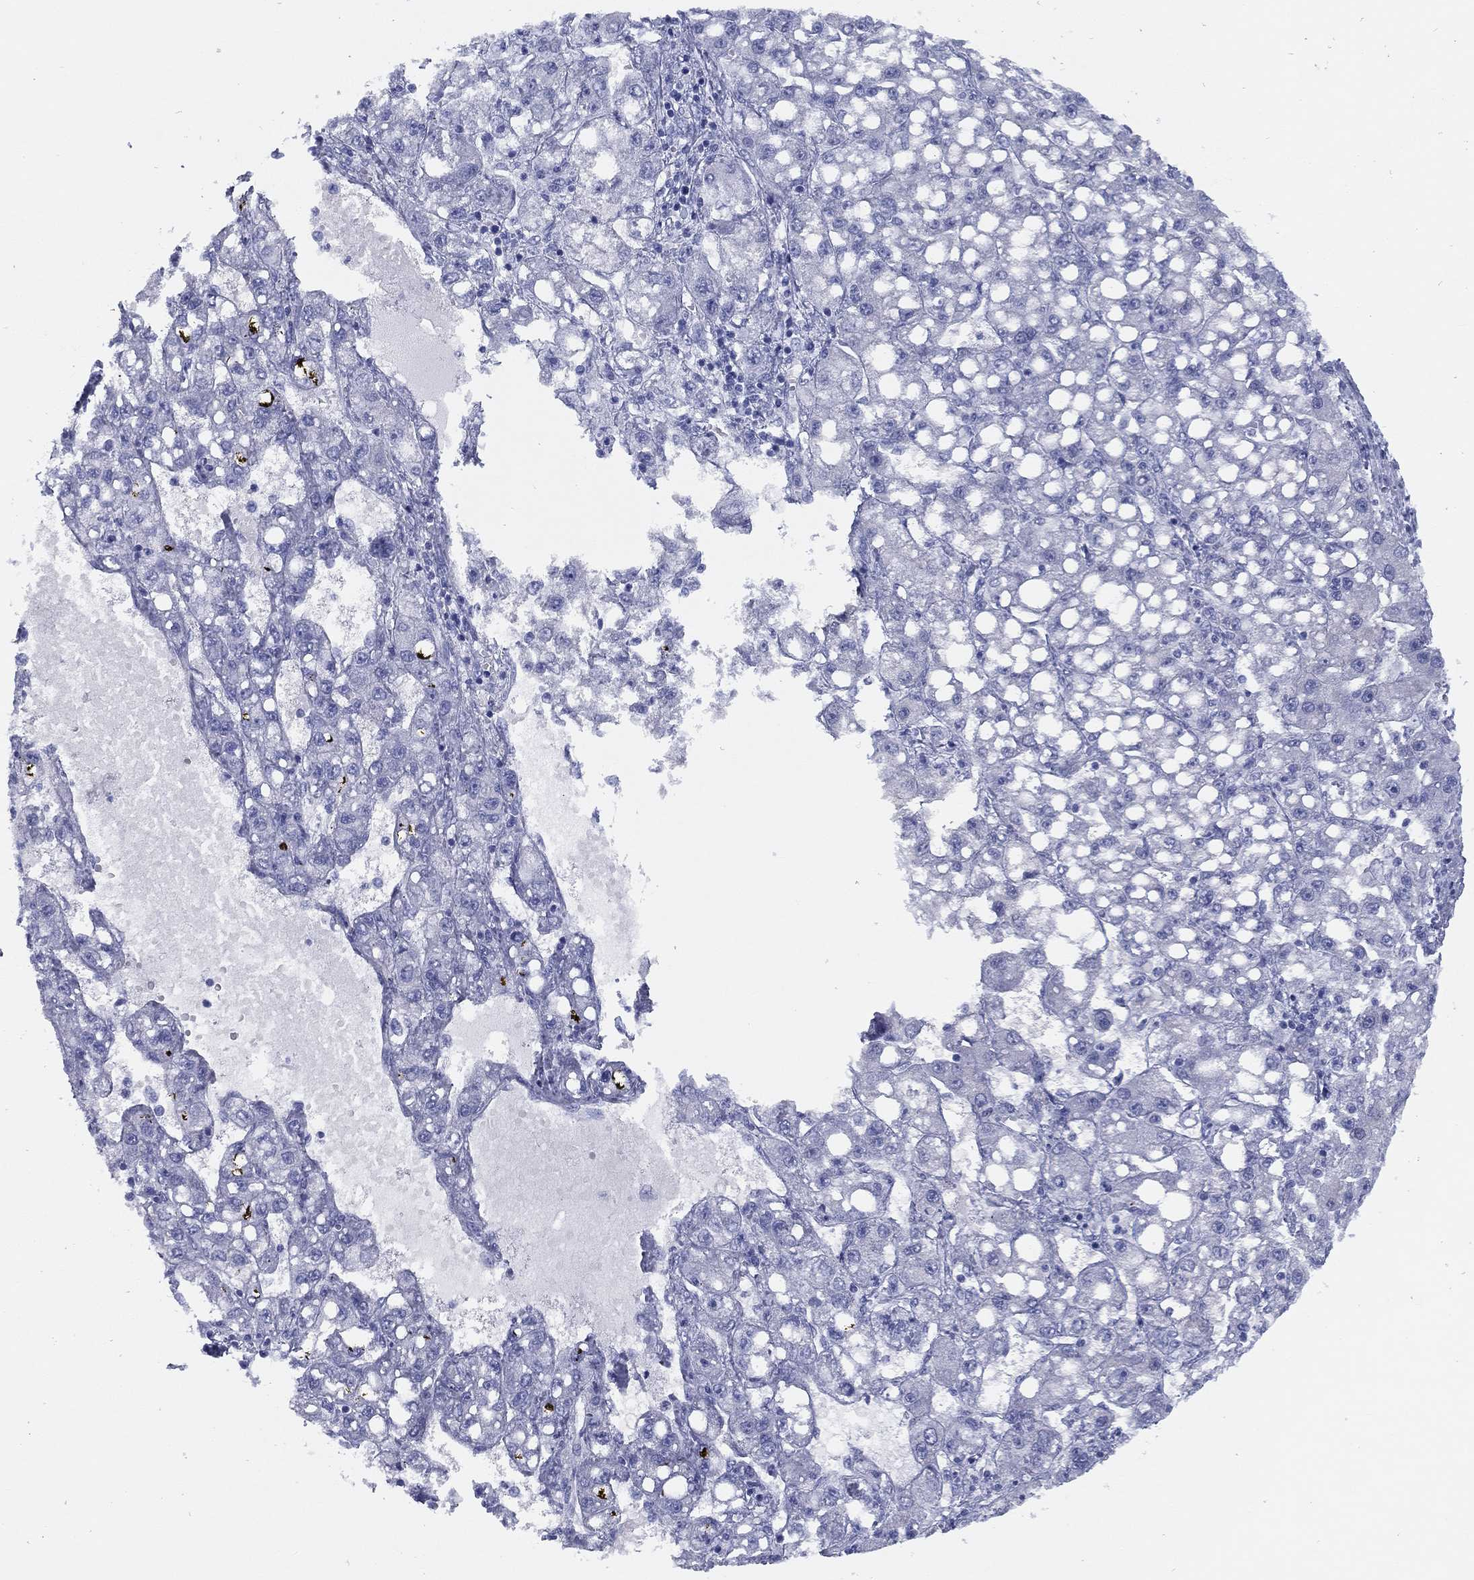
{"staining": {"intensity": "negative", "quantity": "none", "location": "none"}, "tissue": "liver cancer", "cell_type": "Tumor cells", "image_type": "cancer", "snomed": [{"axis": "morphology", "description": "Carcinoma, Hepatocellular, NOS"}, {"axis": "topography", "description": "Liver"}], "caption": "Immunohistochemical staining of liver hepatocellular carcinoma displays no significant positivity in tumor cells.", "gene": "TMEM252", "patient": {"sex": "female", "age": 65}}